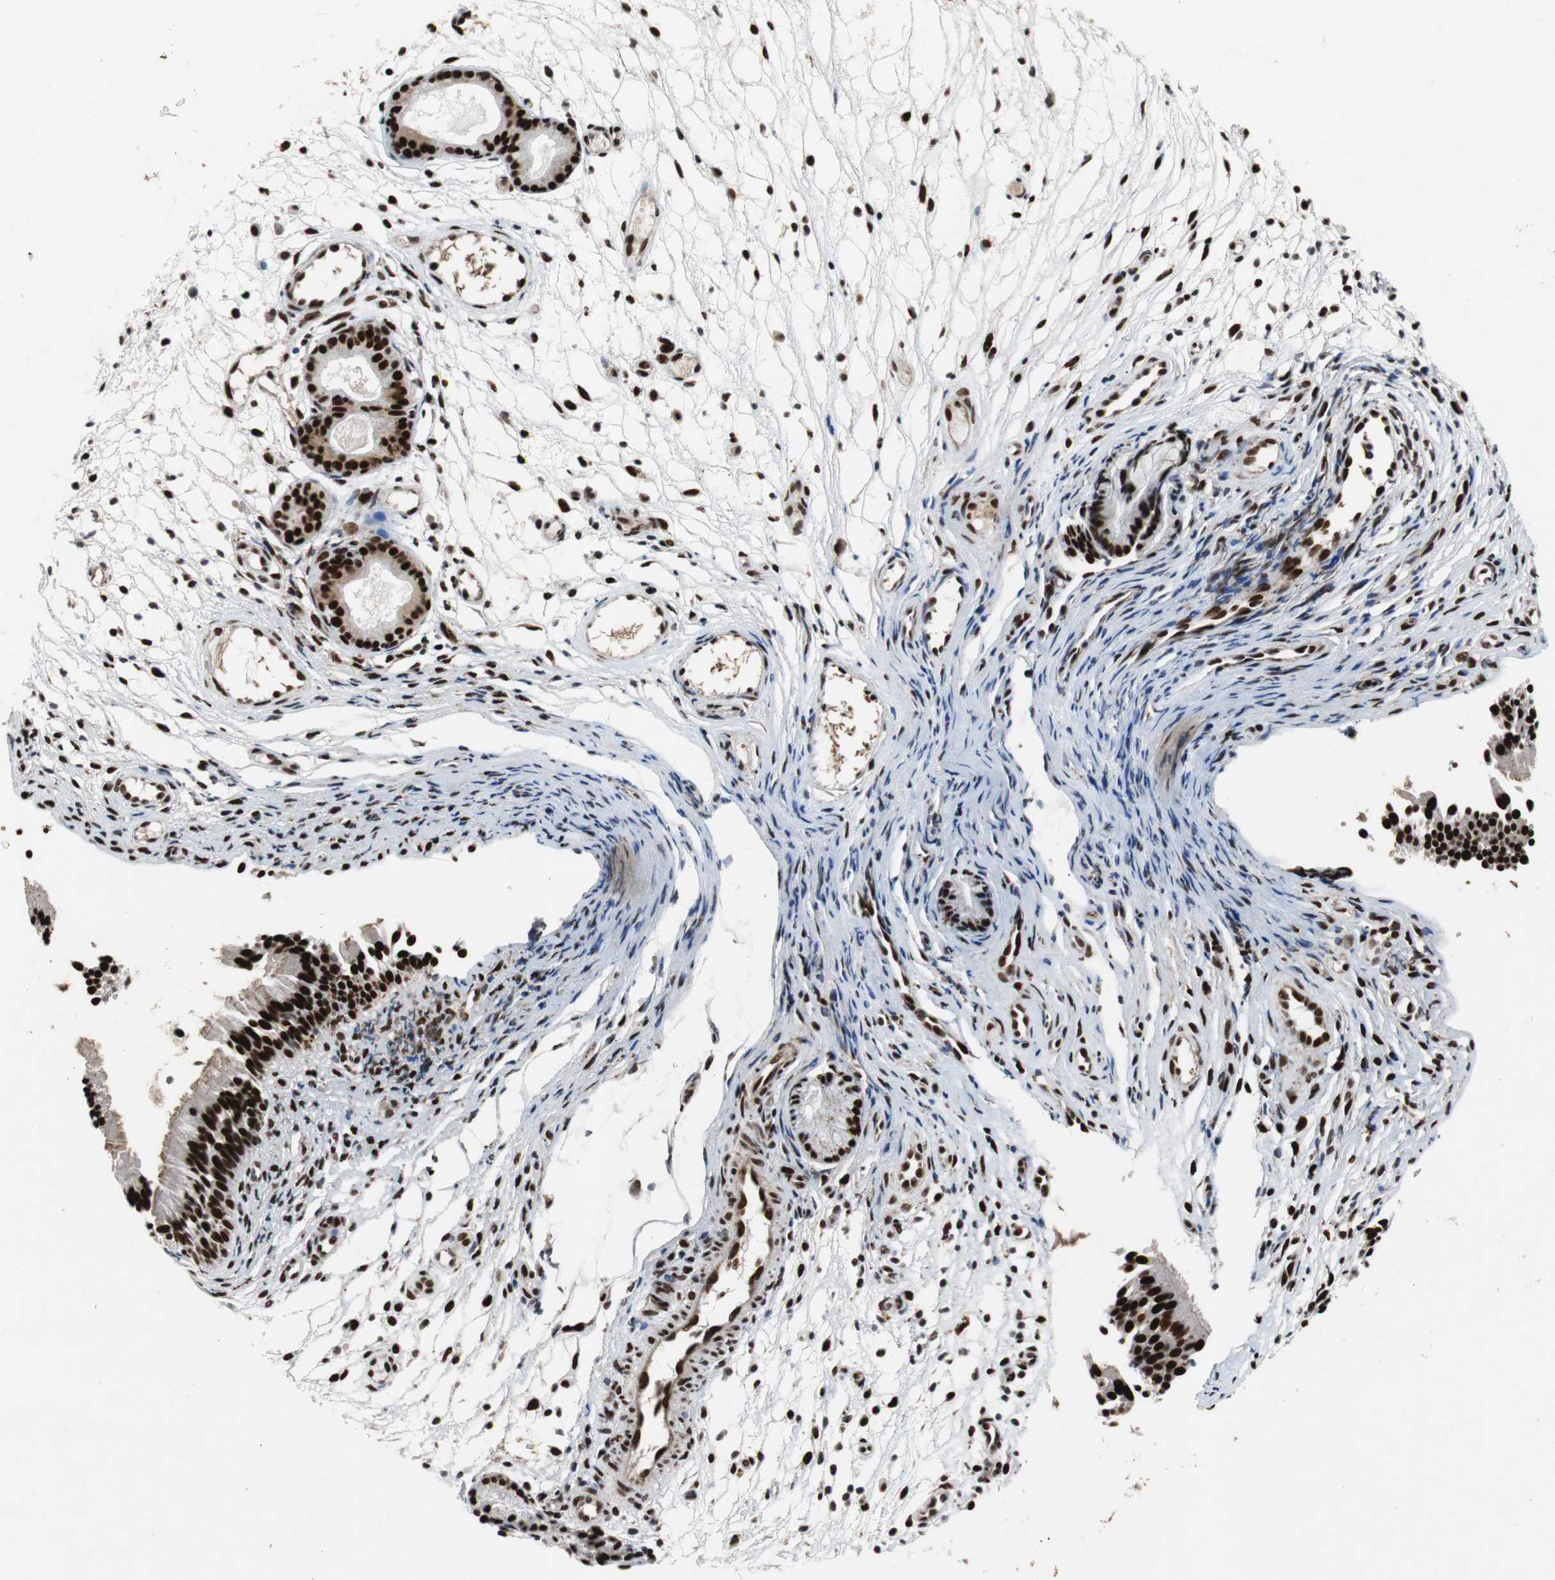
{"staining": {"intensity": "strong", "quantity": ">75%", "location": "nuclear"}, "tissue": "nasopharynx", "cell_type": "Respiratory epithelial cells", "image_type": "normal", "snomed": [{"axis": "morphology", "description": "Normal tissue, NOS"}, {"axis": "topography", "description": "Nasopharynx"}], "caption": "Strong nuclear protein expression is appreciated in approximately >75% of respiratory epithelial cells in nasopharynx. The staining was performed using DAB (3,3'-diaminobenzidine), with brown indicating positive protein expression. Nuclei are stained blue with hematoxylin.", "gene": "NBL1", "patient": {"sex": "female", "age": 54}}